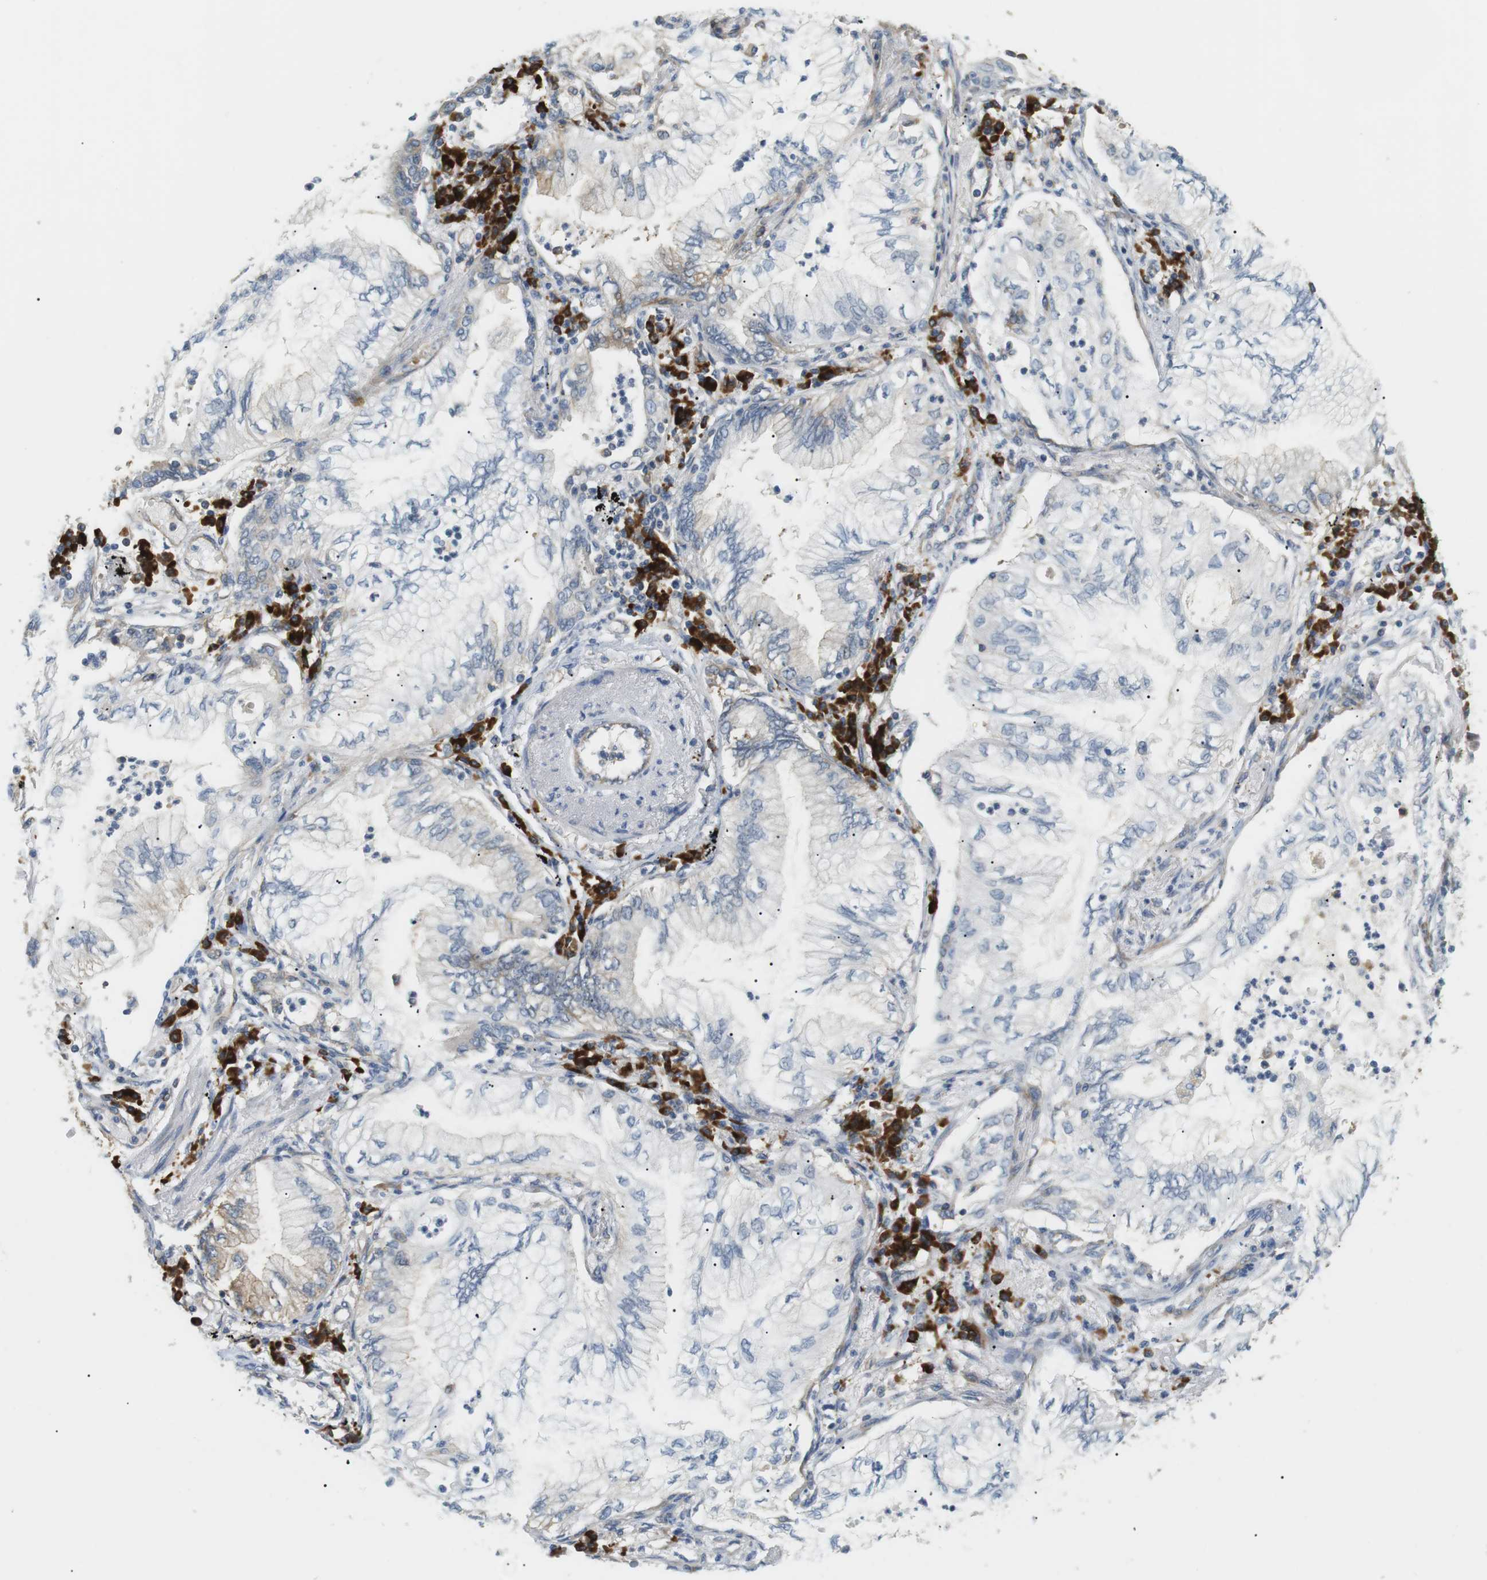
{"staining": {"intensity": "weak", "quantity": "<25%", "location": "cytoplasmic/membranous"}, "tissue": "lung cancer", "cell_type": "Tumor cells", "image_type": "cancer", "snomed": [{"axis": "morphology", "description": "Normal tissue, NOS"}, {"axis": "morphology", "description": "Adenocarcinoma, NOS"}, {"axis": "topography", "description": "Bronchus"}, {"axis": "topography", "description": "Lung"}], "caption": "A high-resolution histopathology image shows immunohistochemistry (IHC) staining of lung cancer (adenocarcinoma), which reveals no significant positivity in tumor cells.", "gene": "TMEM200A", "patient": {"sex": "female", "age": 70}}